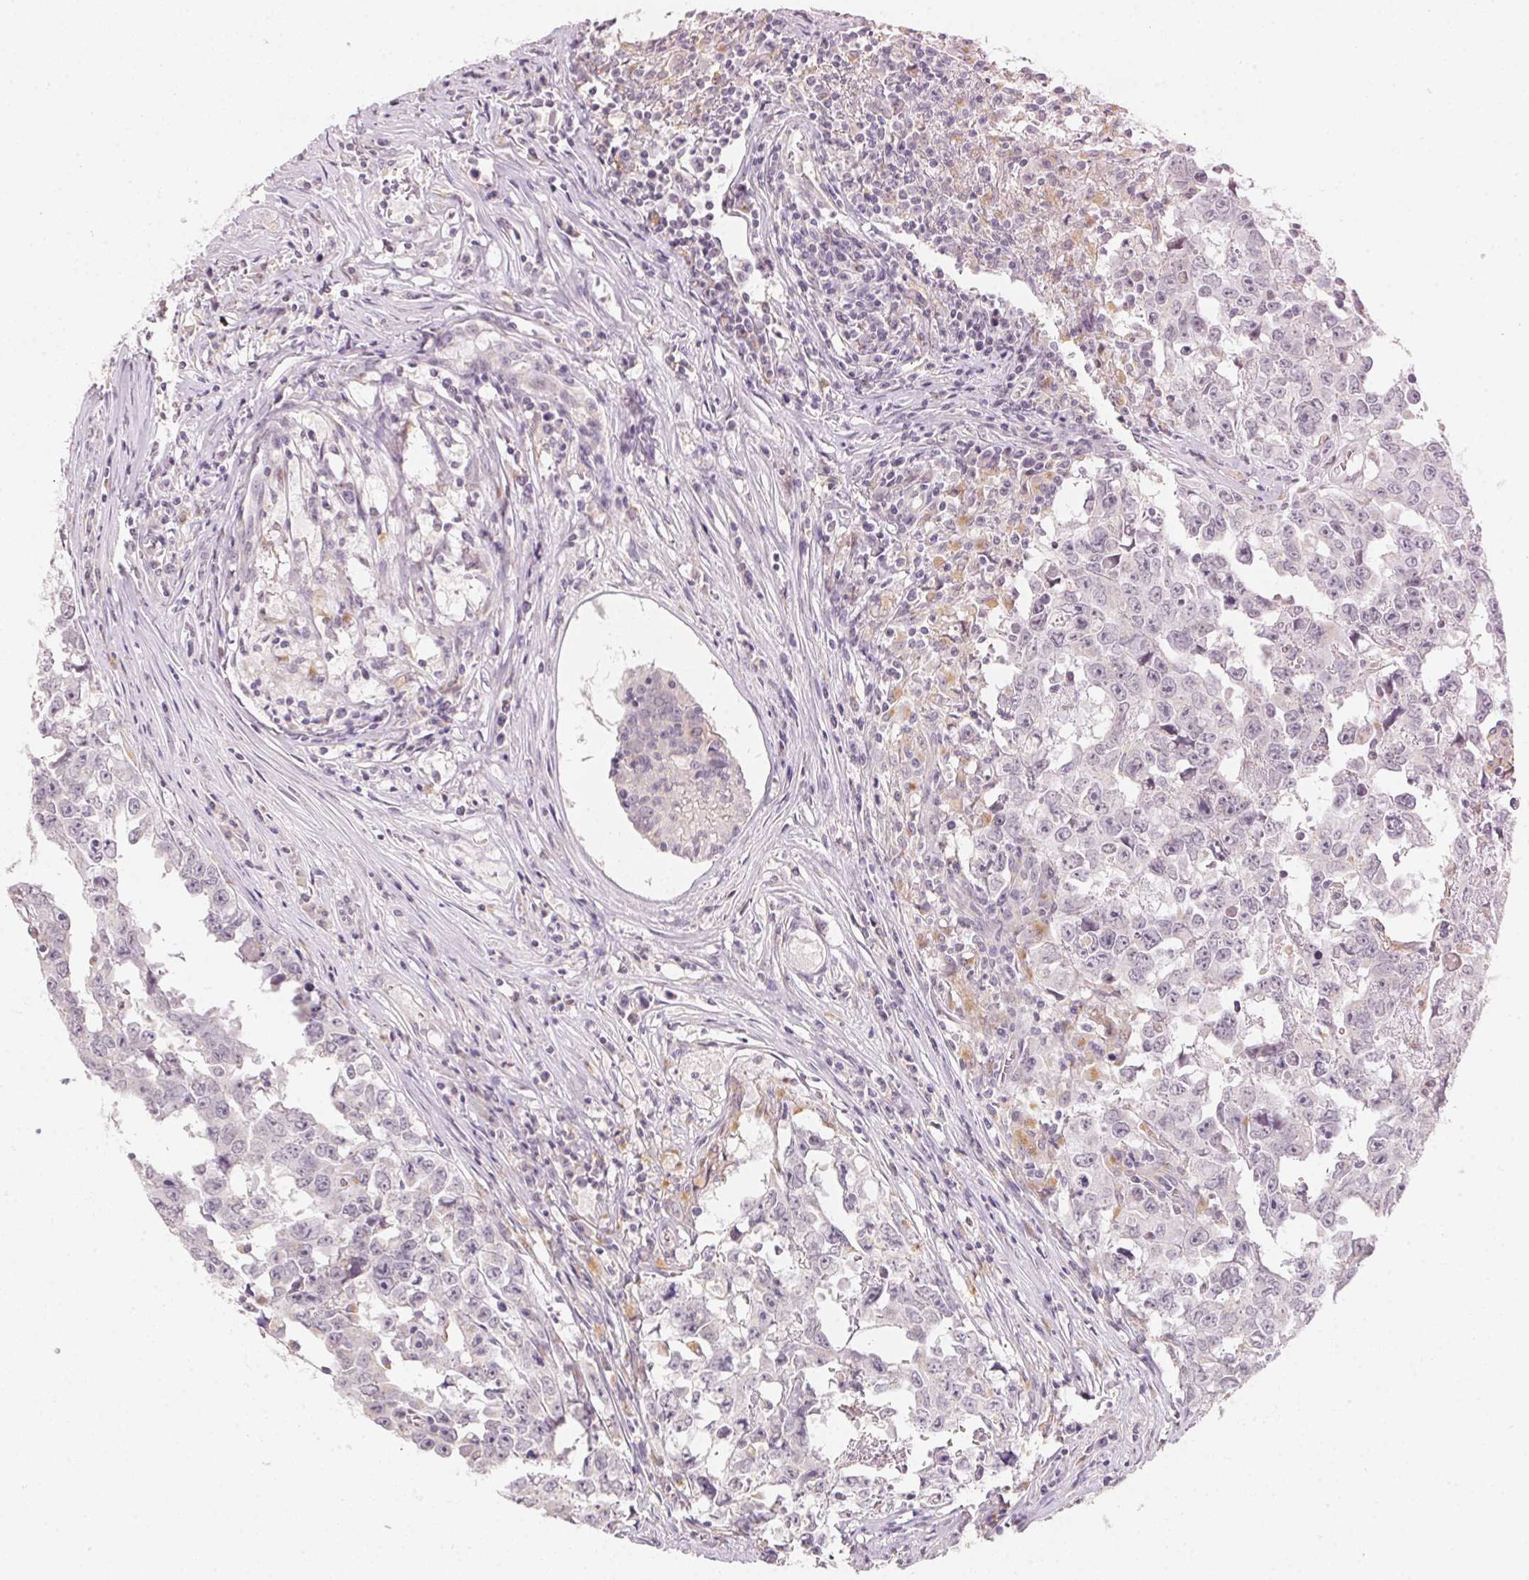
{"staining": {"intensity": "negative", "quantity": "none", "location": "none"}, "tissue": "testis cancer", "cell_type": "Tumor cells", "image_type": "cancer", "snomed": [{"axis": "morphology", "description": "Carcinoma, Embryonal, NOS"}, {"axis": "topography", "description": "Testis"}], "caption": "Tumor cells show no significant protein positivity in testis cancer. (Immunohistochemistry, brightfield microscopy, high magnification).", "gene": "SLC6A18", "patient": {"sex": "male", "age": 22}}